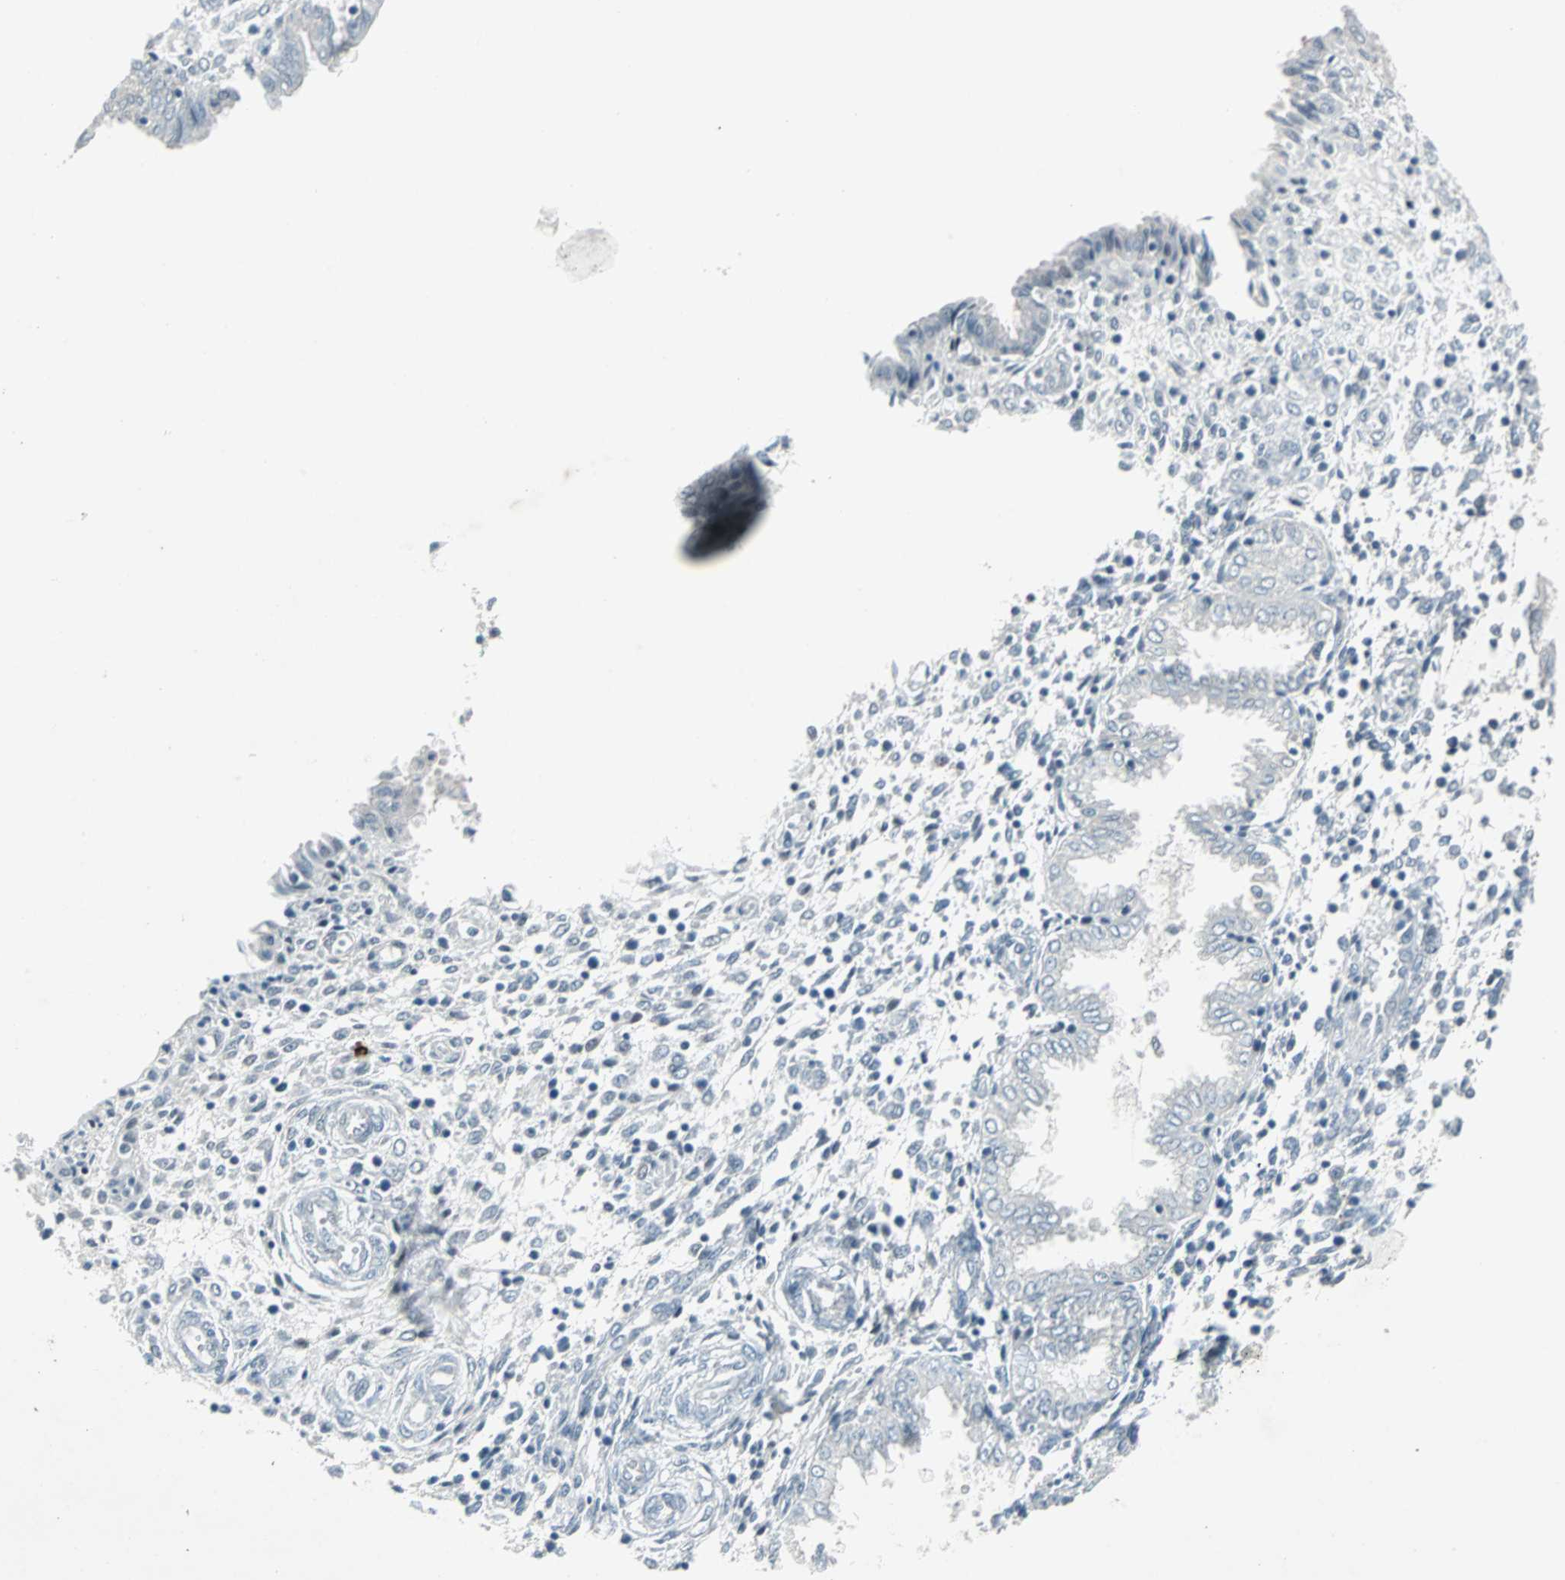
{"staining": {"intensity": "negative", "quantity": "none", "location": "none"}, "tissue": "endometrium", "cell_type": "Cells in endometrial stroma", "image_type": "normal", "snomed": [{"axis": "morphology", "description": "Normal tissue, NOS"}, {"axis": "topography", "description": "Endometrium"}], "caption": "This is an IHC micrograph of unremarkable endometrium. There is no staining in cells in endometrial stroma.", "gene": "LANCL3", "patient": {"sex": "female", "age": 33}}